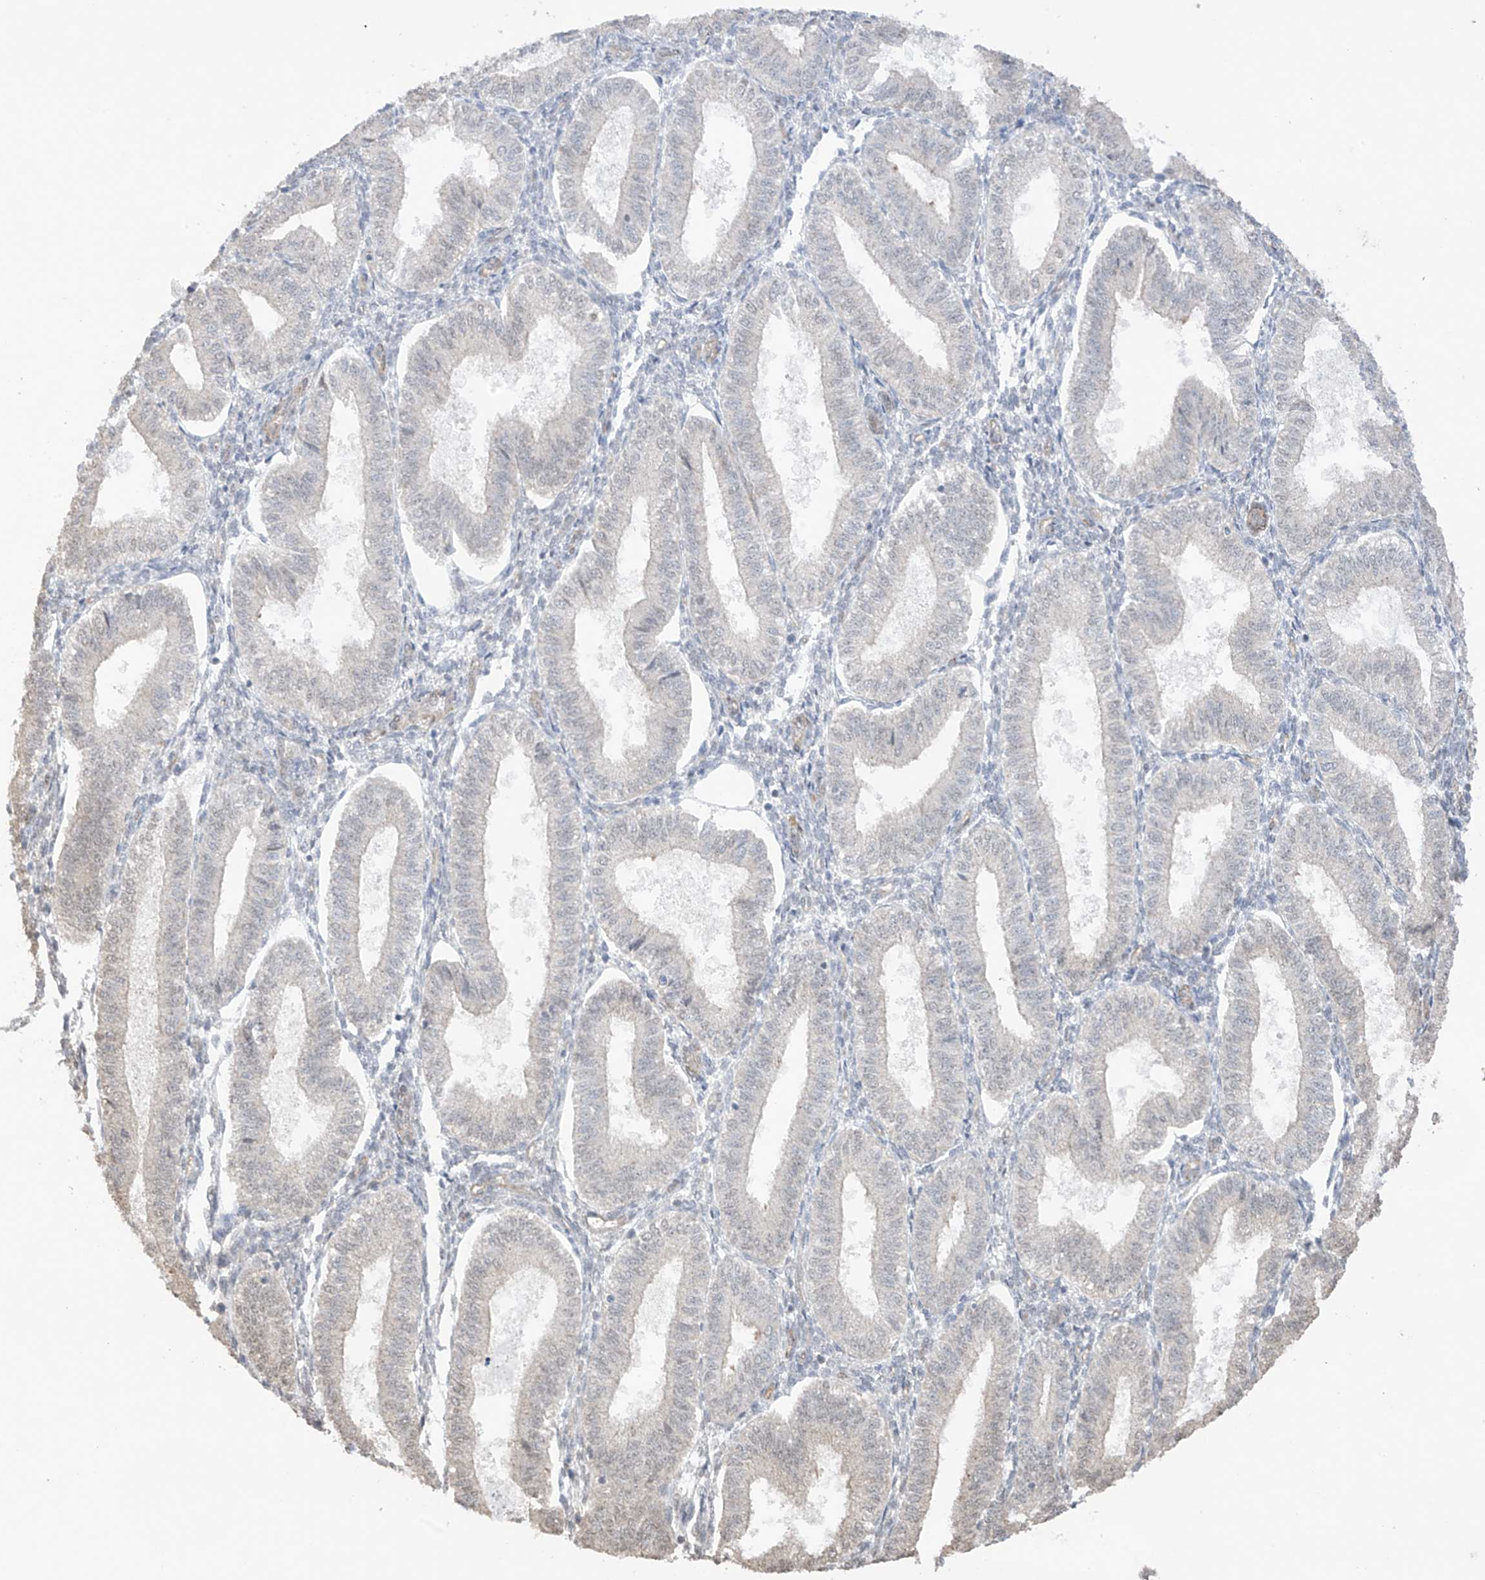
{"staining": {"intensity": "negative", "quantity": "none", "location": "none"}, "tissue": "endometrium", "cell_type": "Cells in endometrial stroma", "image_type": "normal", "snomed": [{"axis": "morphology", "description": "Normal tissue, NOS"}, {"axis": "topography", "description": "Endometrium"}], "caption": "Image shows no significant protein expression in cells in endometrial stroma of unremarkable endometrium.", "gene": "TTLL5", "patient": {"sex": "female", "age": 39}}